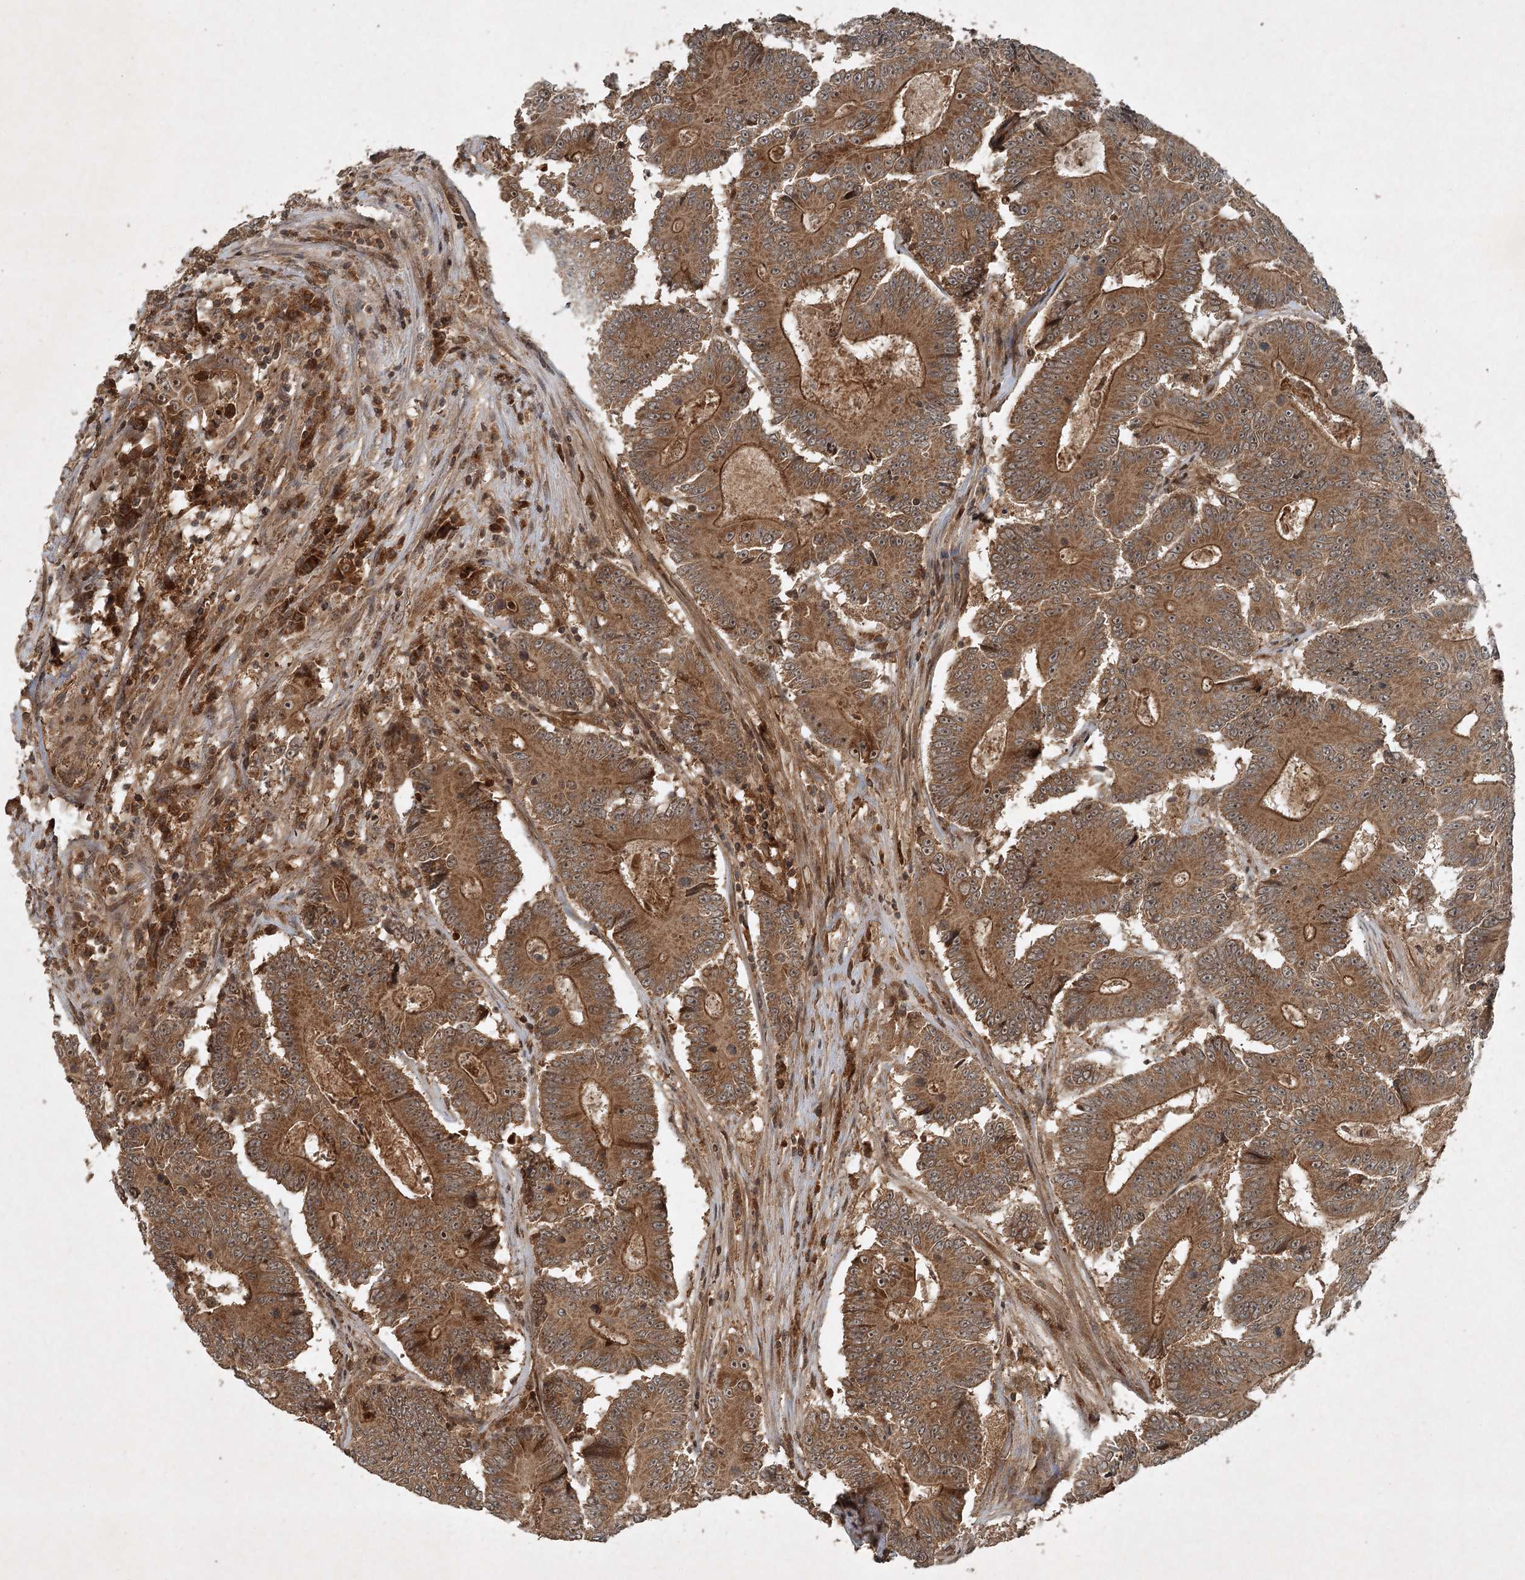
{"staining": {"intensity": "moderate", "quantity": ">75%", "location": "cytoplasmic/membranous"}, "tissue": "colorectal cancer", "cell_type": "Tumor cells", "image_type": "cancer", "snomed": [{"axis": "morphology", "description": "Adenocarcinoma, NOS"}, {"axis": "topography", "description": "Colon"}], "caption": "Immunohistochemical staining of colorectal adenocarcinoma reveals medium levels of moderate cytoplasmic/membranous protein staining in about >75% of tumor cells.", "gene": "UNC93A", "patient": {"sex": "male", "age": 83}}